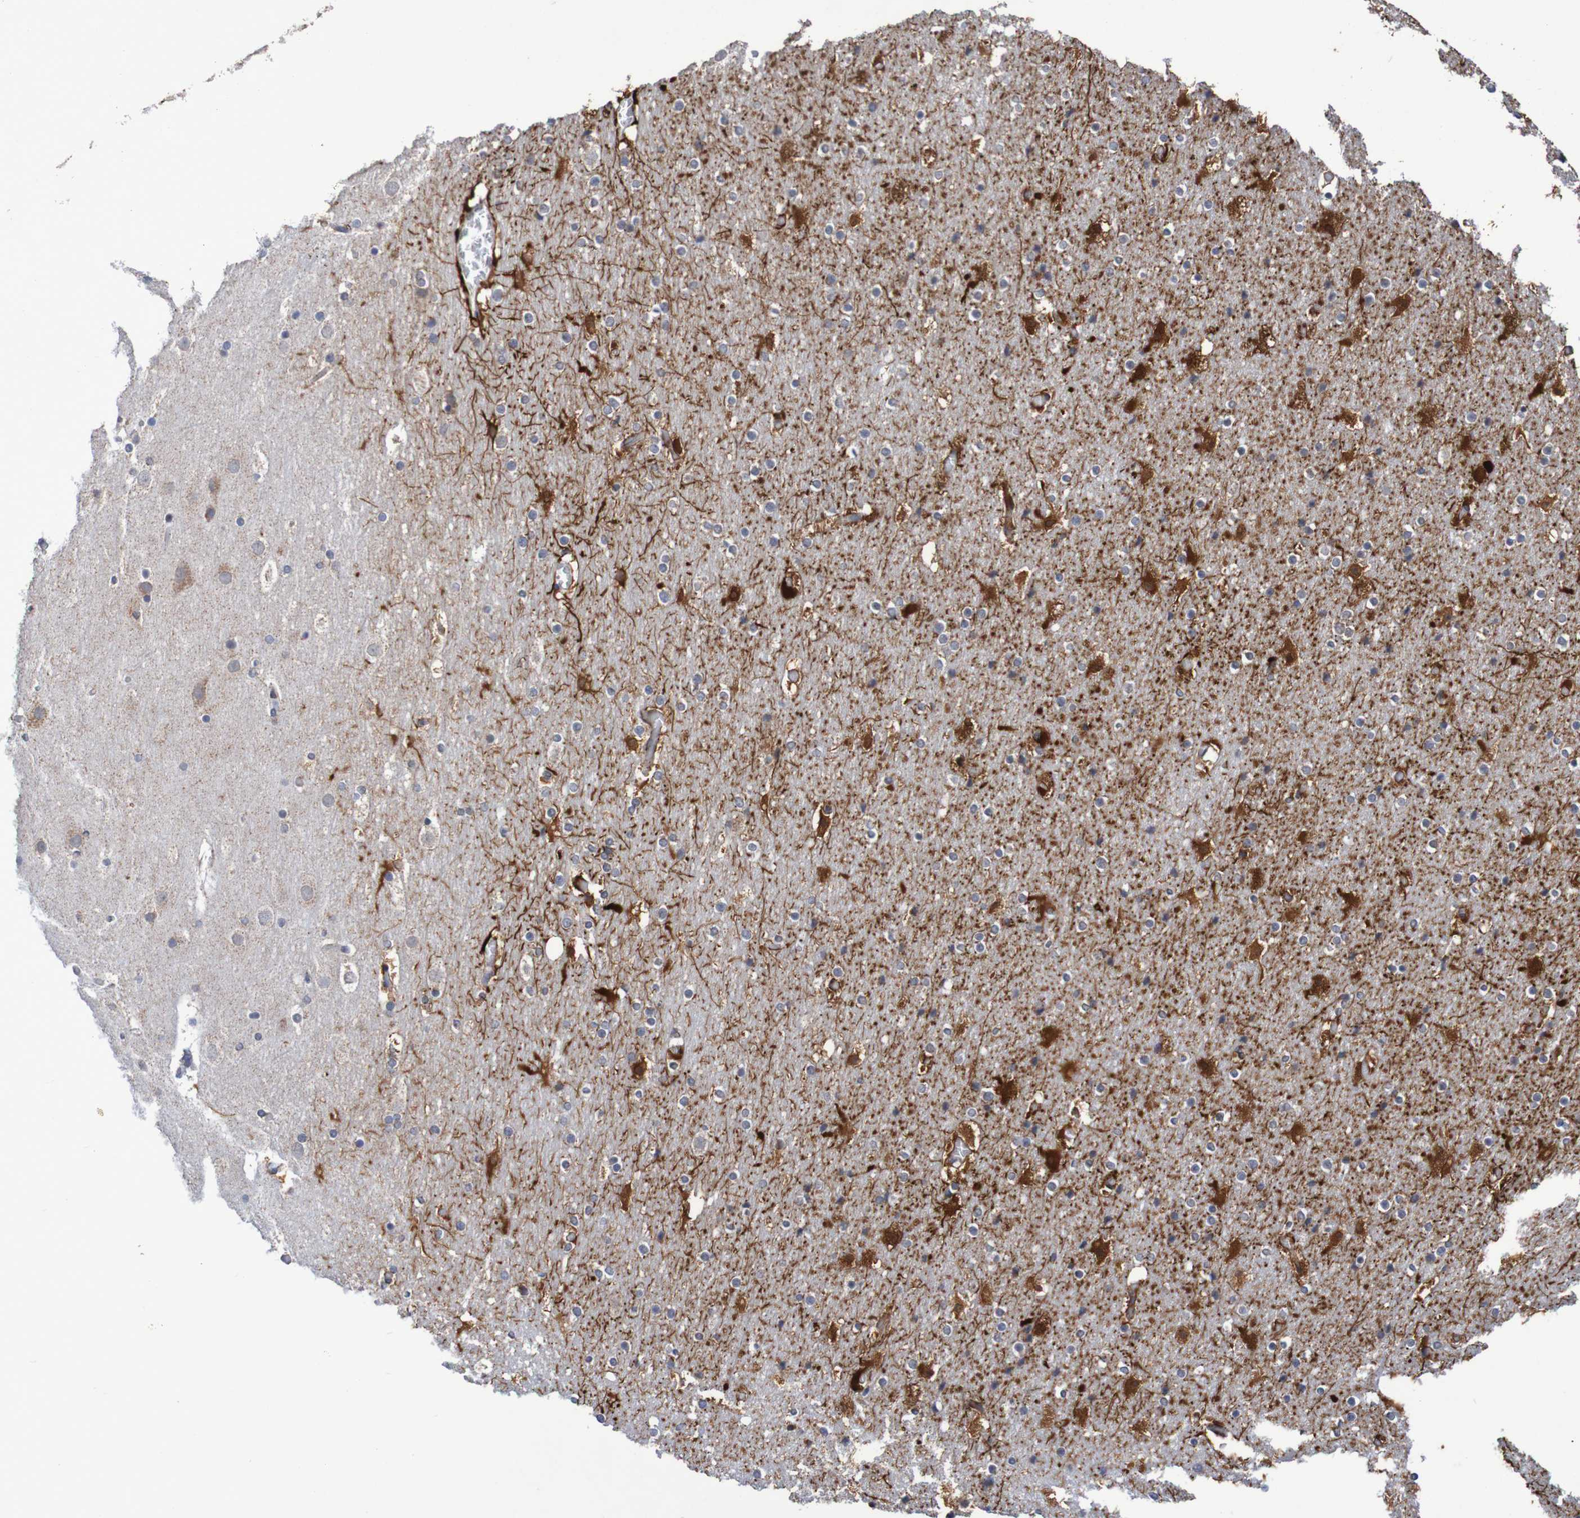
{"staining": {"intensity": "weak", "quantity": ">75%", "location": "cytoplasmic/membranous"}, "tissue": "cerebral cortex", "cell_type": "Endothelial cells", "image_type": "normal", "snomed": [{"axis": "morphology", "description": "Normal tissue, NOS"}, {"axis": "topography", "description": "Cerebral cortex"}], "caption": "DAB immunohistochemical staining of benign cerebral cortex displays weak cytoplasmic/membranous protein staining in approximately >75% of endothelial cells.", "gene": "DVL1", "patient": {"sex": "male", "age": 57}}